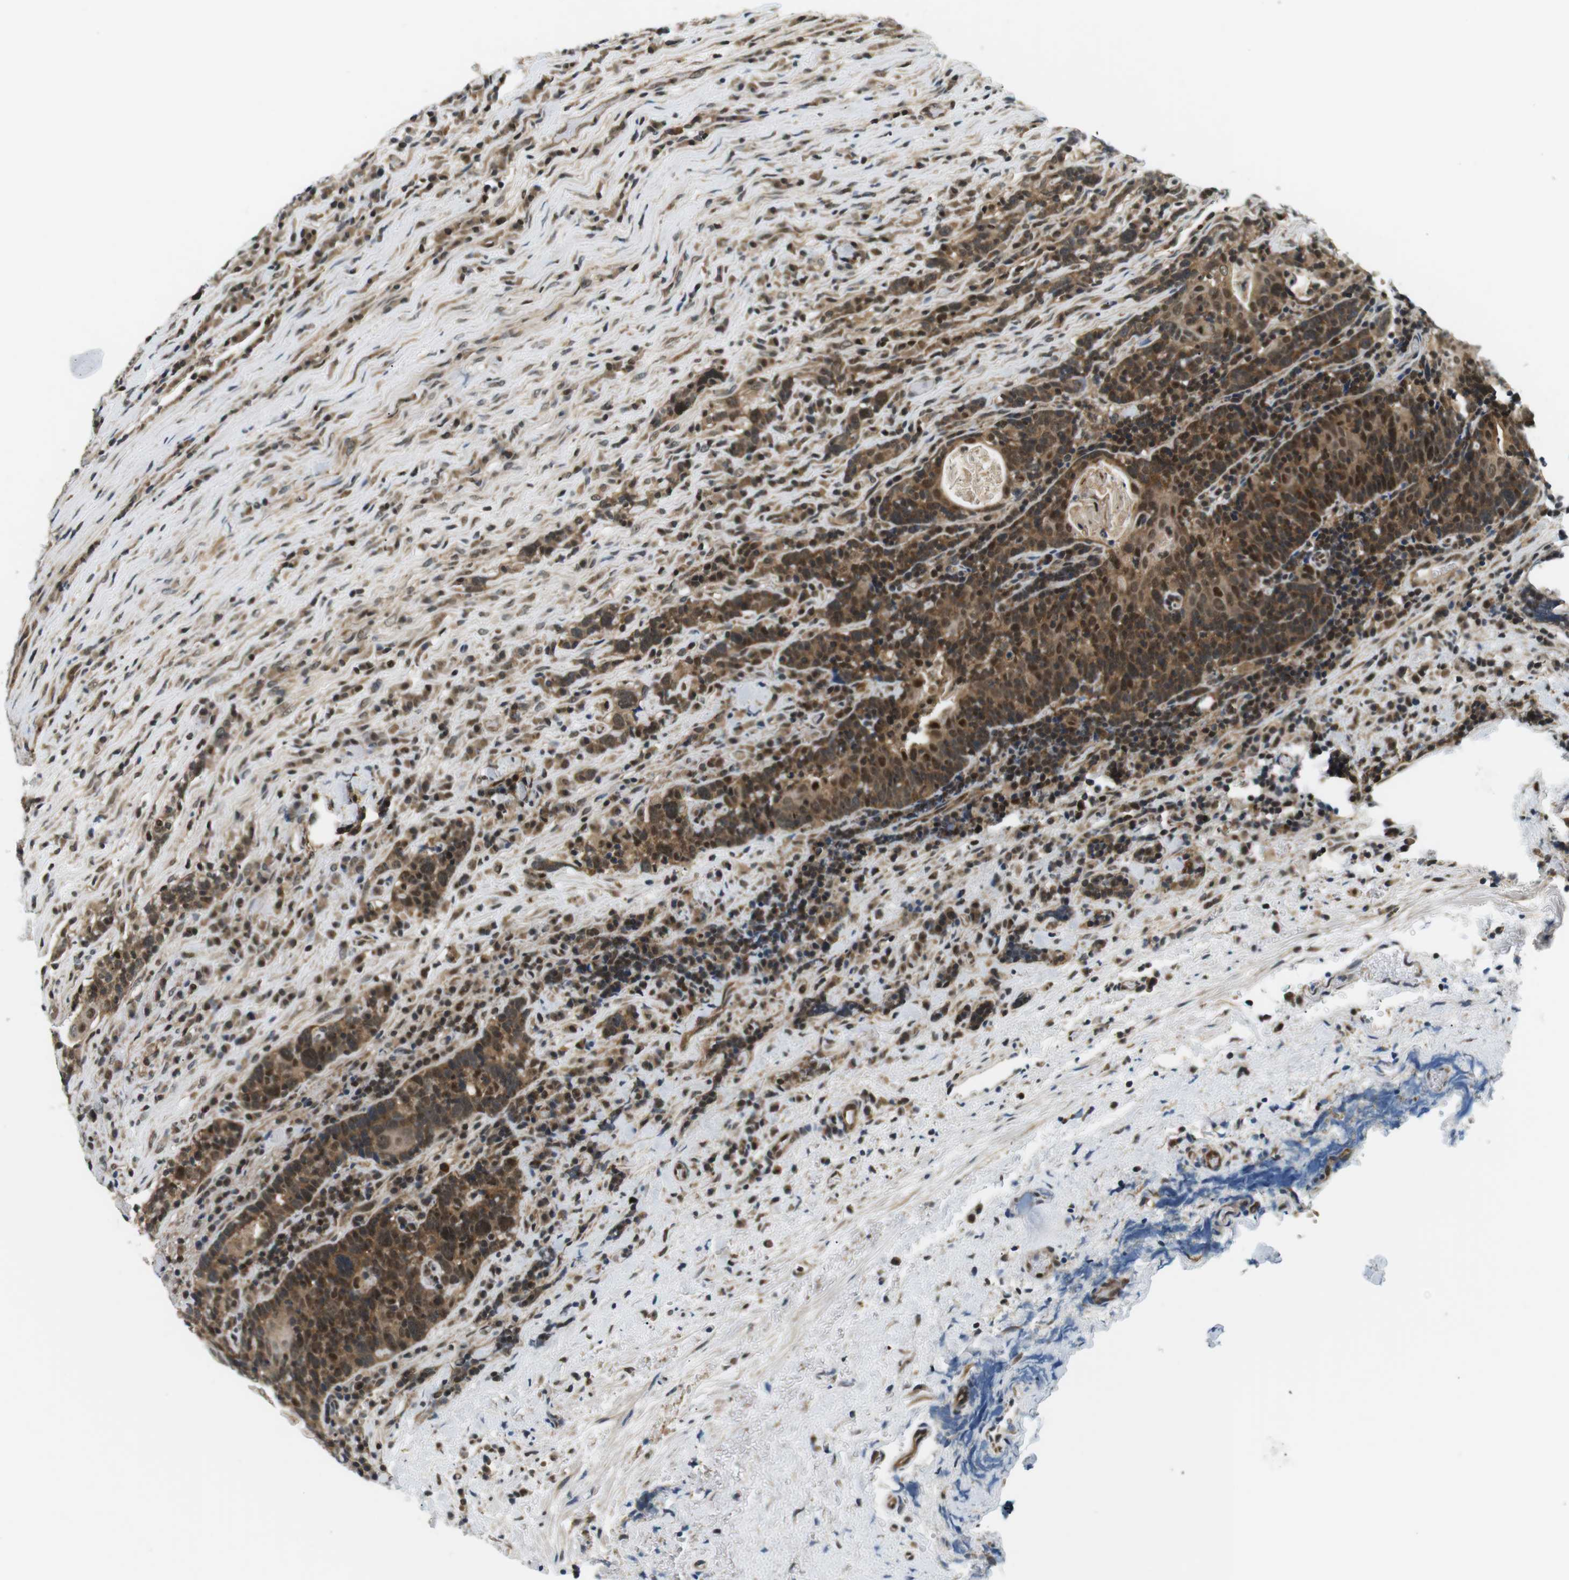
{"staining": {"intensity": "moderate", "quantity": ">75%", "location": "cytoplasmic/membranous,nuclear"}, "tissue": "head and neck cancer", "cell_type": "Tumor cells", "image_type": "cancer", "snomed": [{"axis": "morphology", "description": "Squamous cell carcinoma, NOS"}, {"axis": "morphology", "description": "Squamous cell carcinoma, metastatic, NOS"}, {"axis": "topography", "description": "Lymph node"}, {"axis": "topography", "description": "Head-Neck"}], "caption": "The photomicrograph demonstrates a brown stain indicating the presence of a protein in the cytoplasmic/membranous and nuclear of tumor cells in metastatic squamous cell carcinoma (head and neck).", "gene": "CSNK2B", "patient": {"sex": "male", "age": 62}}